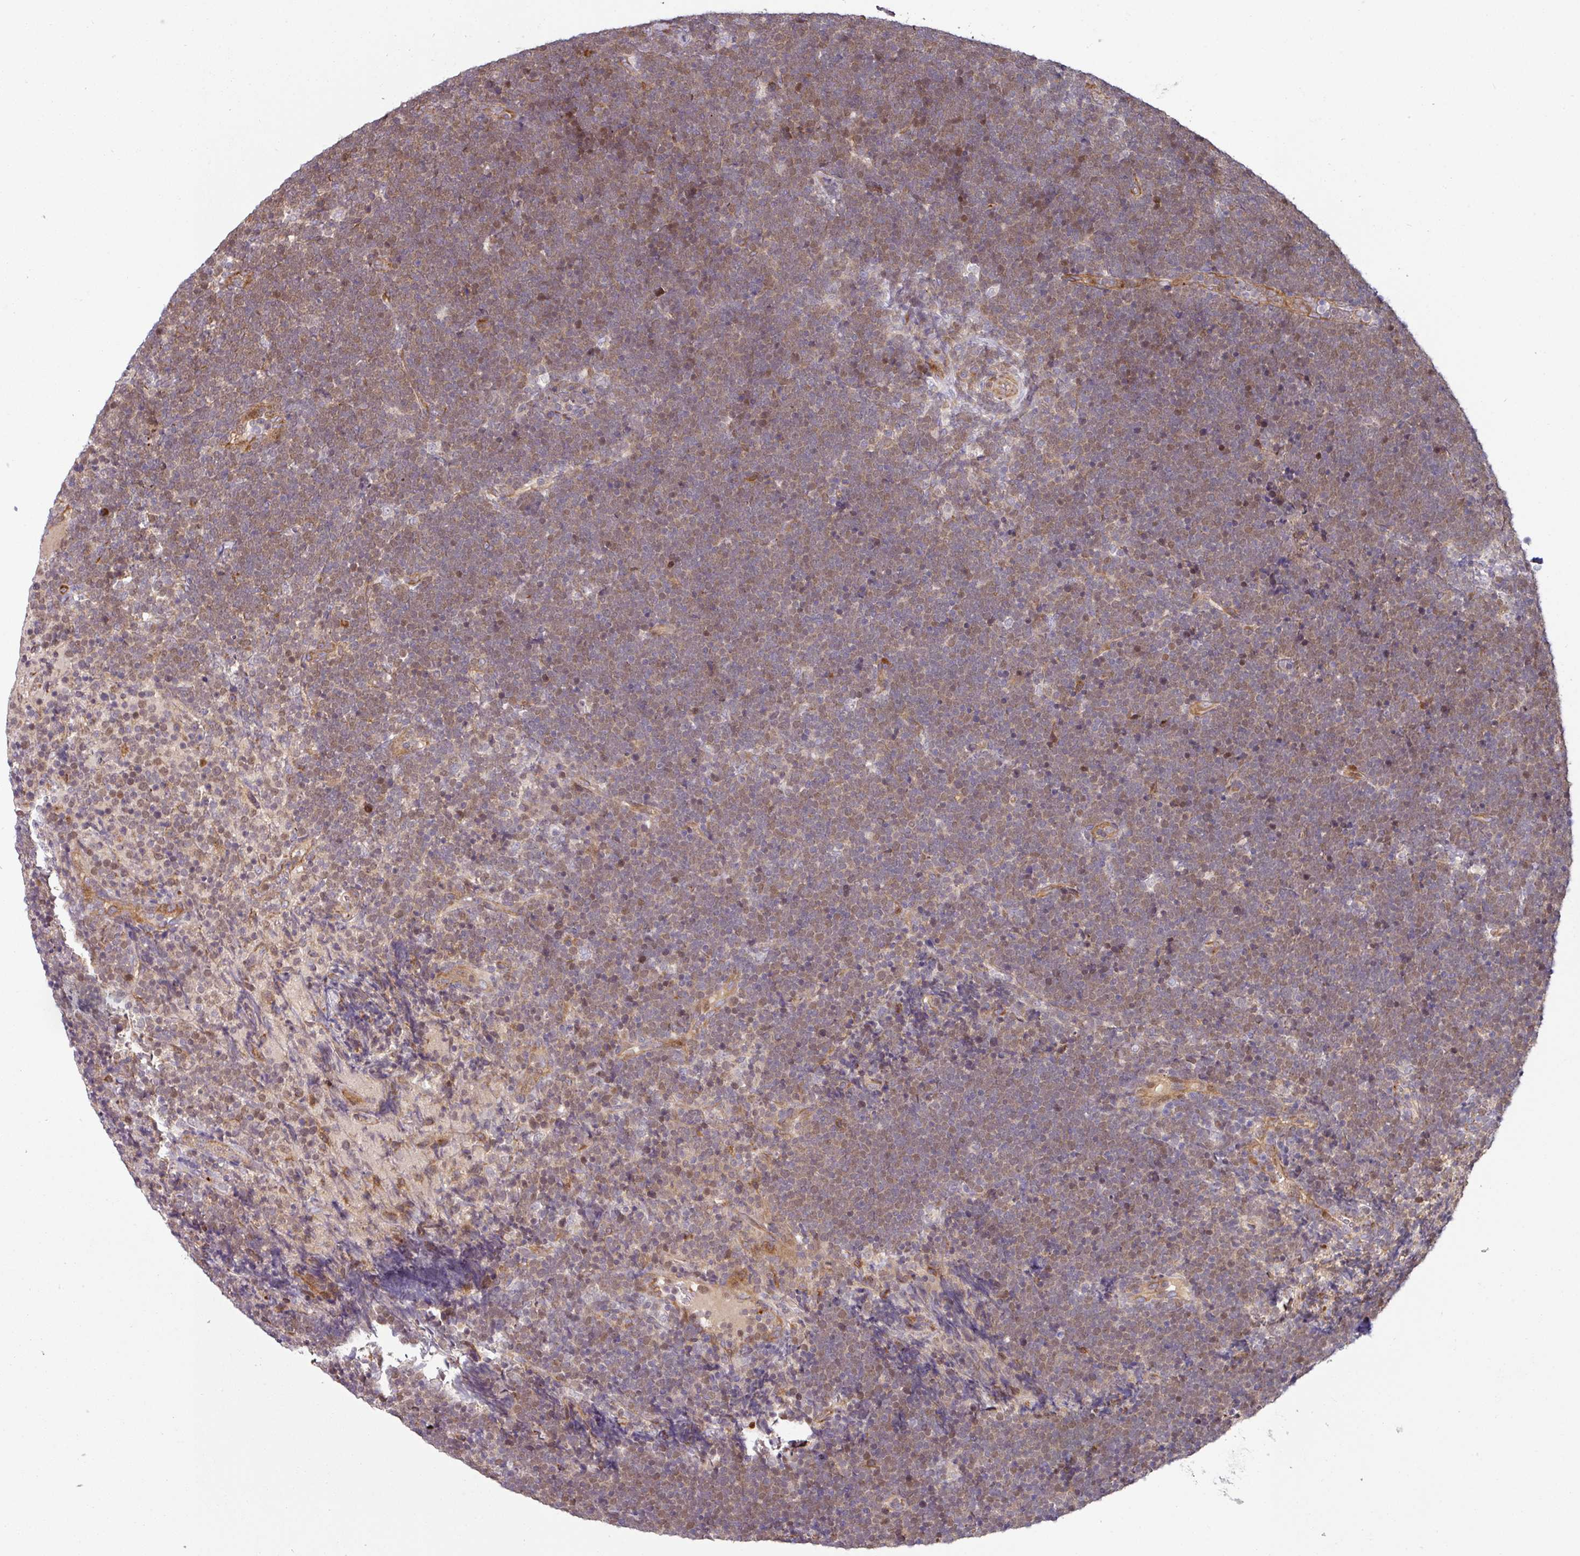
{"staining": {"intensity": "weak", "quantity": "<25%", "location": "nuclear"}, "tissue": "lymphoma", "cell_type": "Tumor cells", "image_type": "cancer", "snomed": [{"axis": "morphology", "description": "Malignant lymphoma, non-Hodgkin's type, High grade"}, {"axis": "topography", "description": "Lymph node"}], "caption": "Immunohistochemistry (IHC) photomicrograph of human lymphoma stained for a protein (brown), which exhibits no expression in tumor cells.", "gene": "CASP2", "patient": {"sex": "male", "age": 13}}